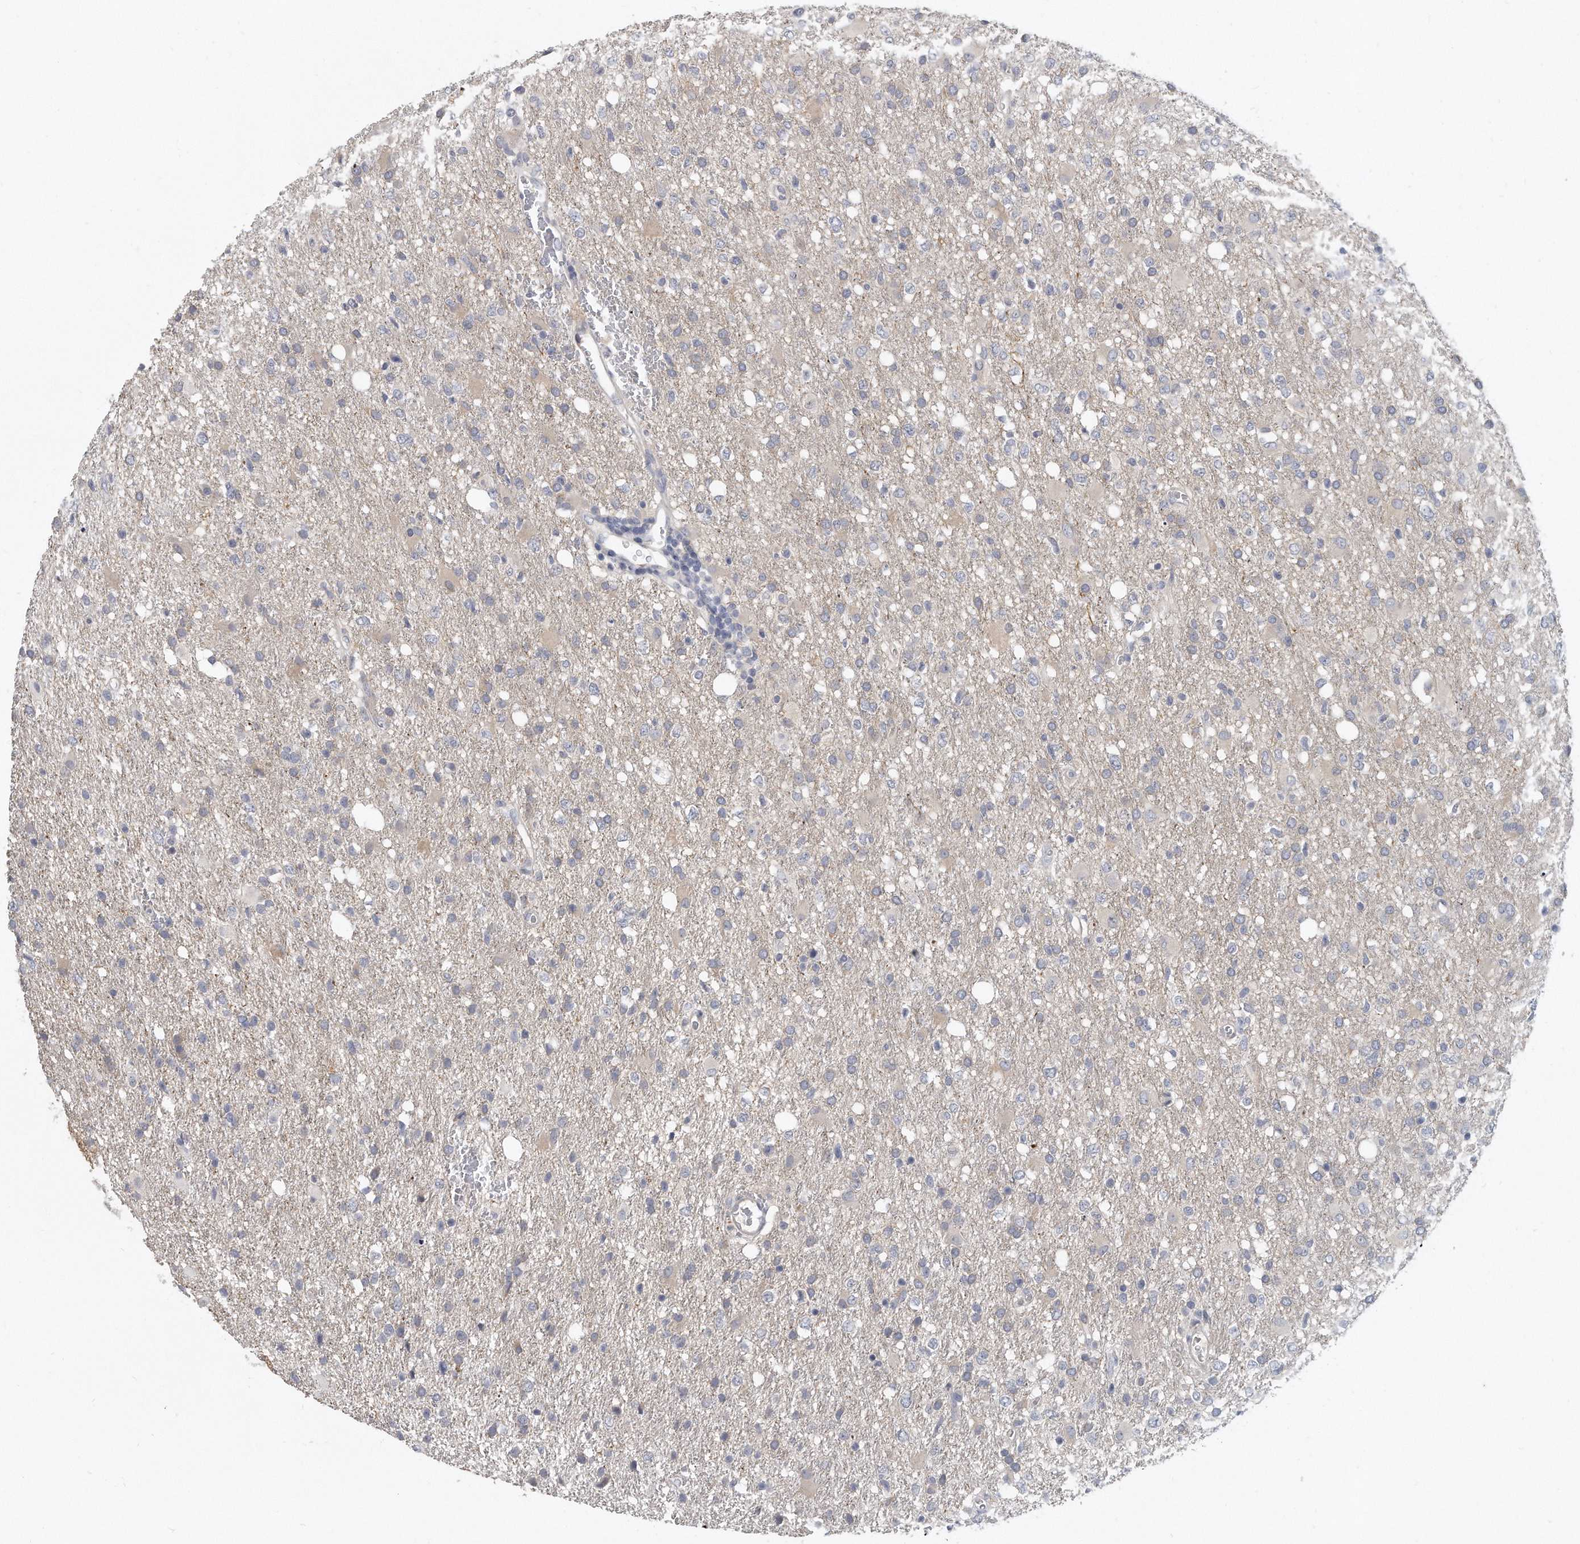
{"staining": {"intensity": "weak", "quantity": "<25%", "location": "cytoplasmic/membranous"}, "tissue": "glioma", "cell_type": "Tumor cells", "image_type": "cancer", "snomed": [{"axis": "morphology", "description": "Glioma, malignant, High grade"}, {"axis": "topography", "description": "Brain"}], "caption": "Immunohistochemical staining of human malignant high-grade glioma reveals no significant positivity in tumor cells.", "gene": "KLHL7", "patient": {"sex": "female", "age": 57}}